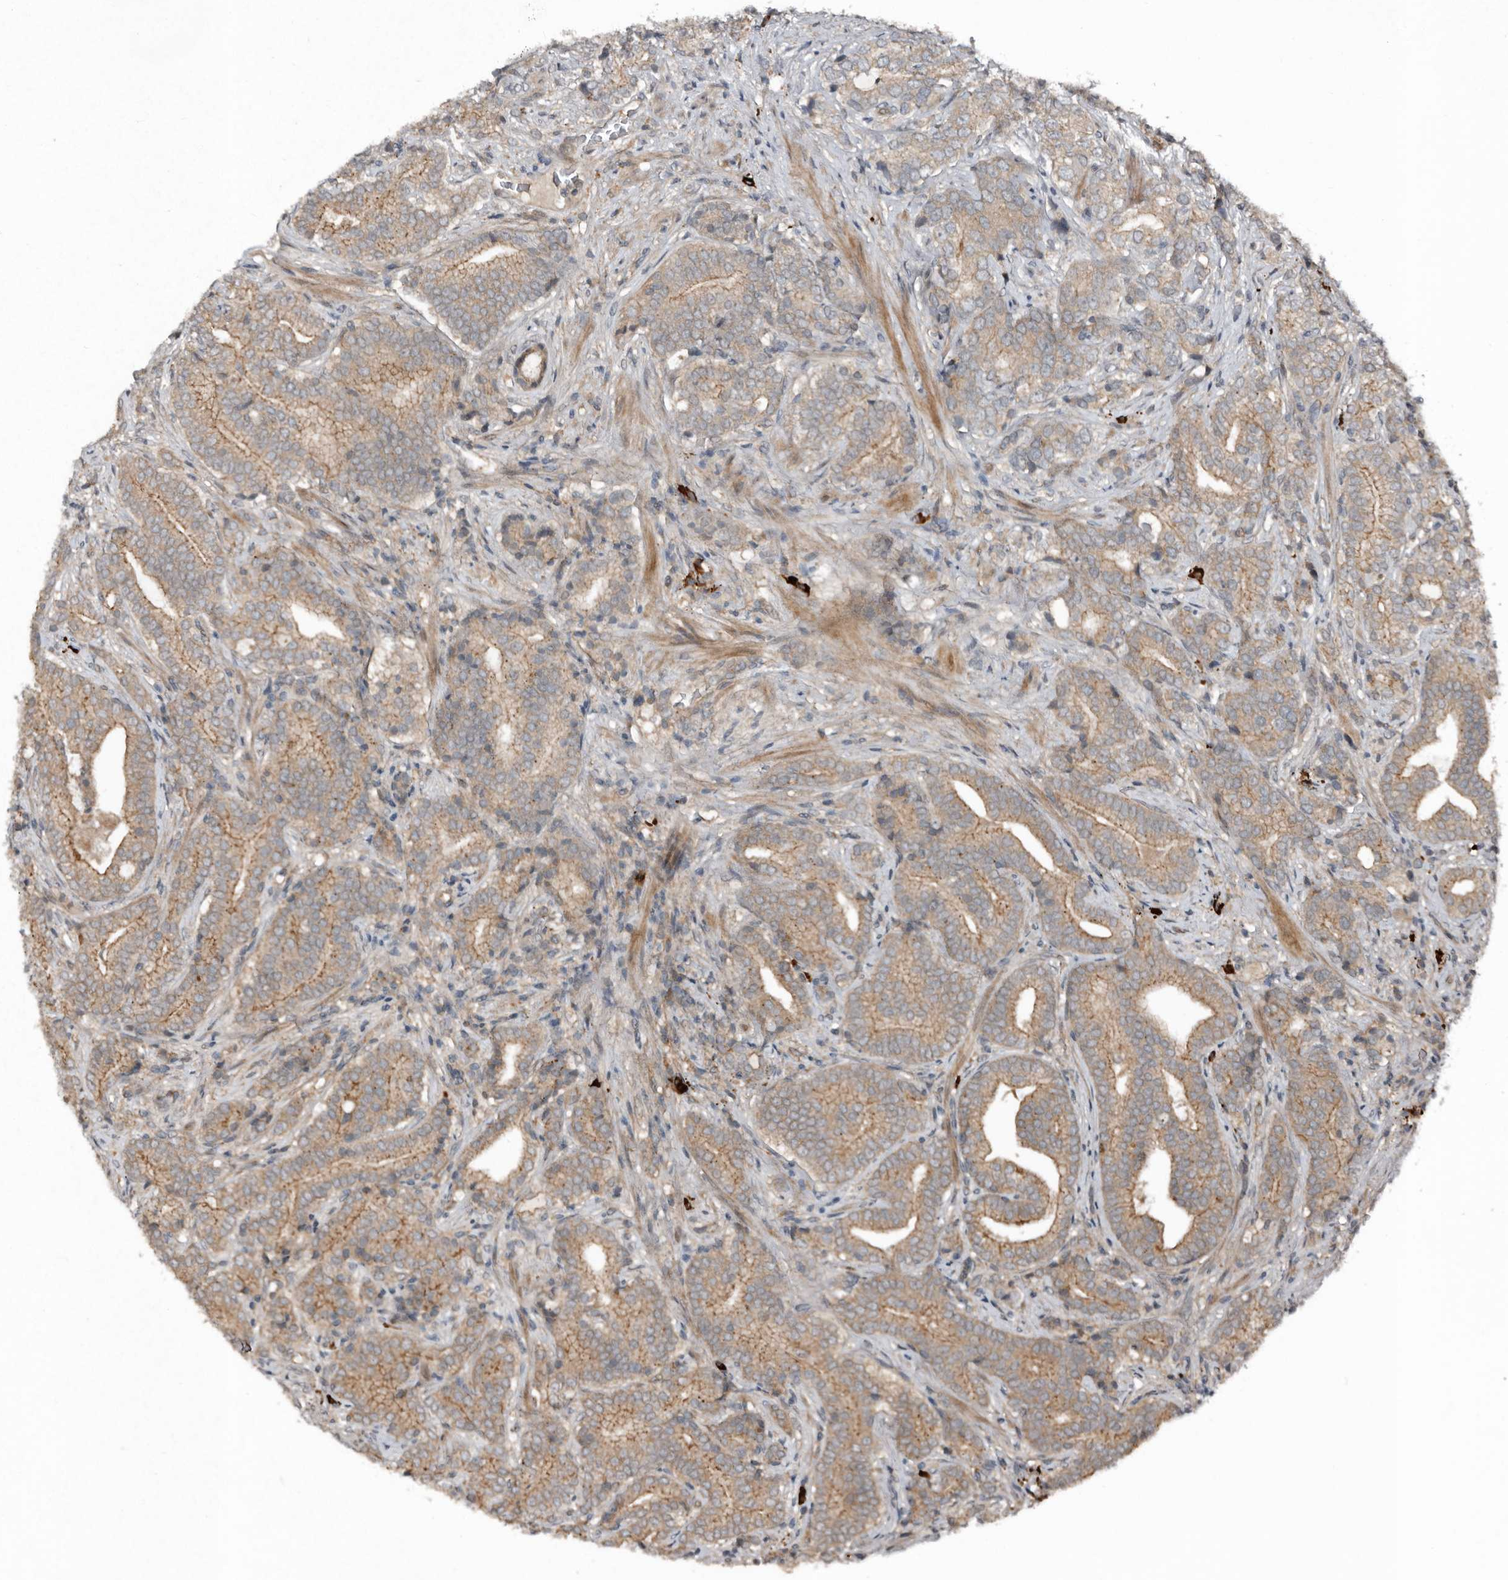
{"staining": {"intensity": "moderate", "quantity": "25%-75%", "location": "cytoplasmic/membranous"}, "tissue": "prostate cancer", "cell_type": "Tumor cells", "image_type": "cancer", "snomed": [{"axis": "morphology", "description": "Adenocarcinoma, High grade"}, {"axis": "topography", "description": "Prostate"}], "caption": "Human prostate adenocarcinoma (high-grade) stained with a protein marker displays moderate staining in tumor cells.", "gene": "TEAD3", "patient": {"sex": "male", "age": 57}}